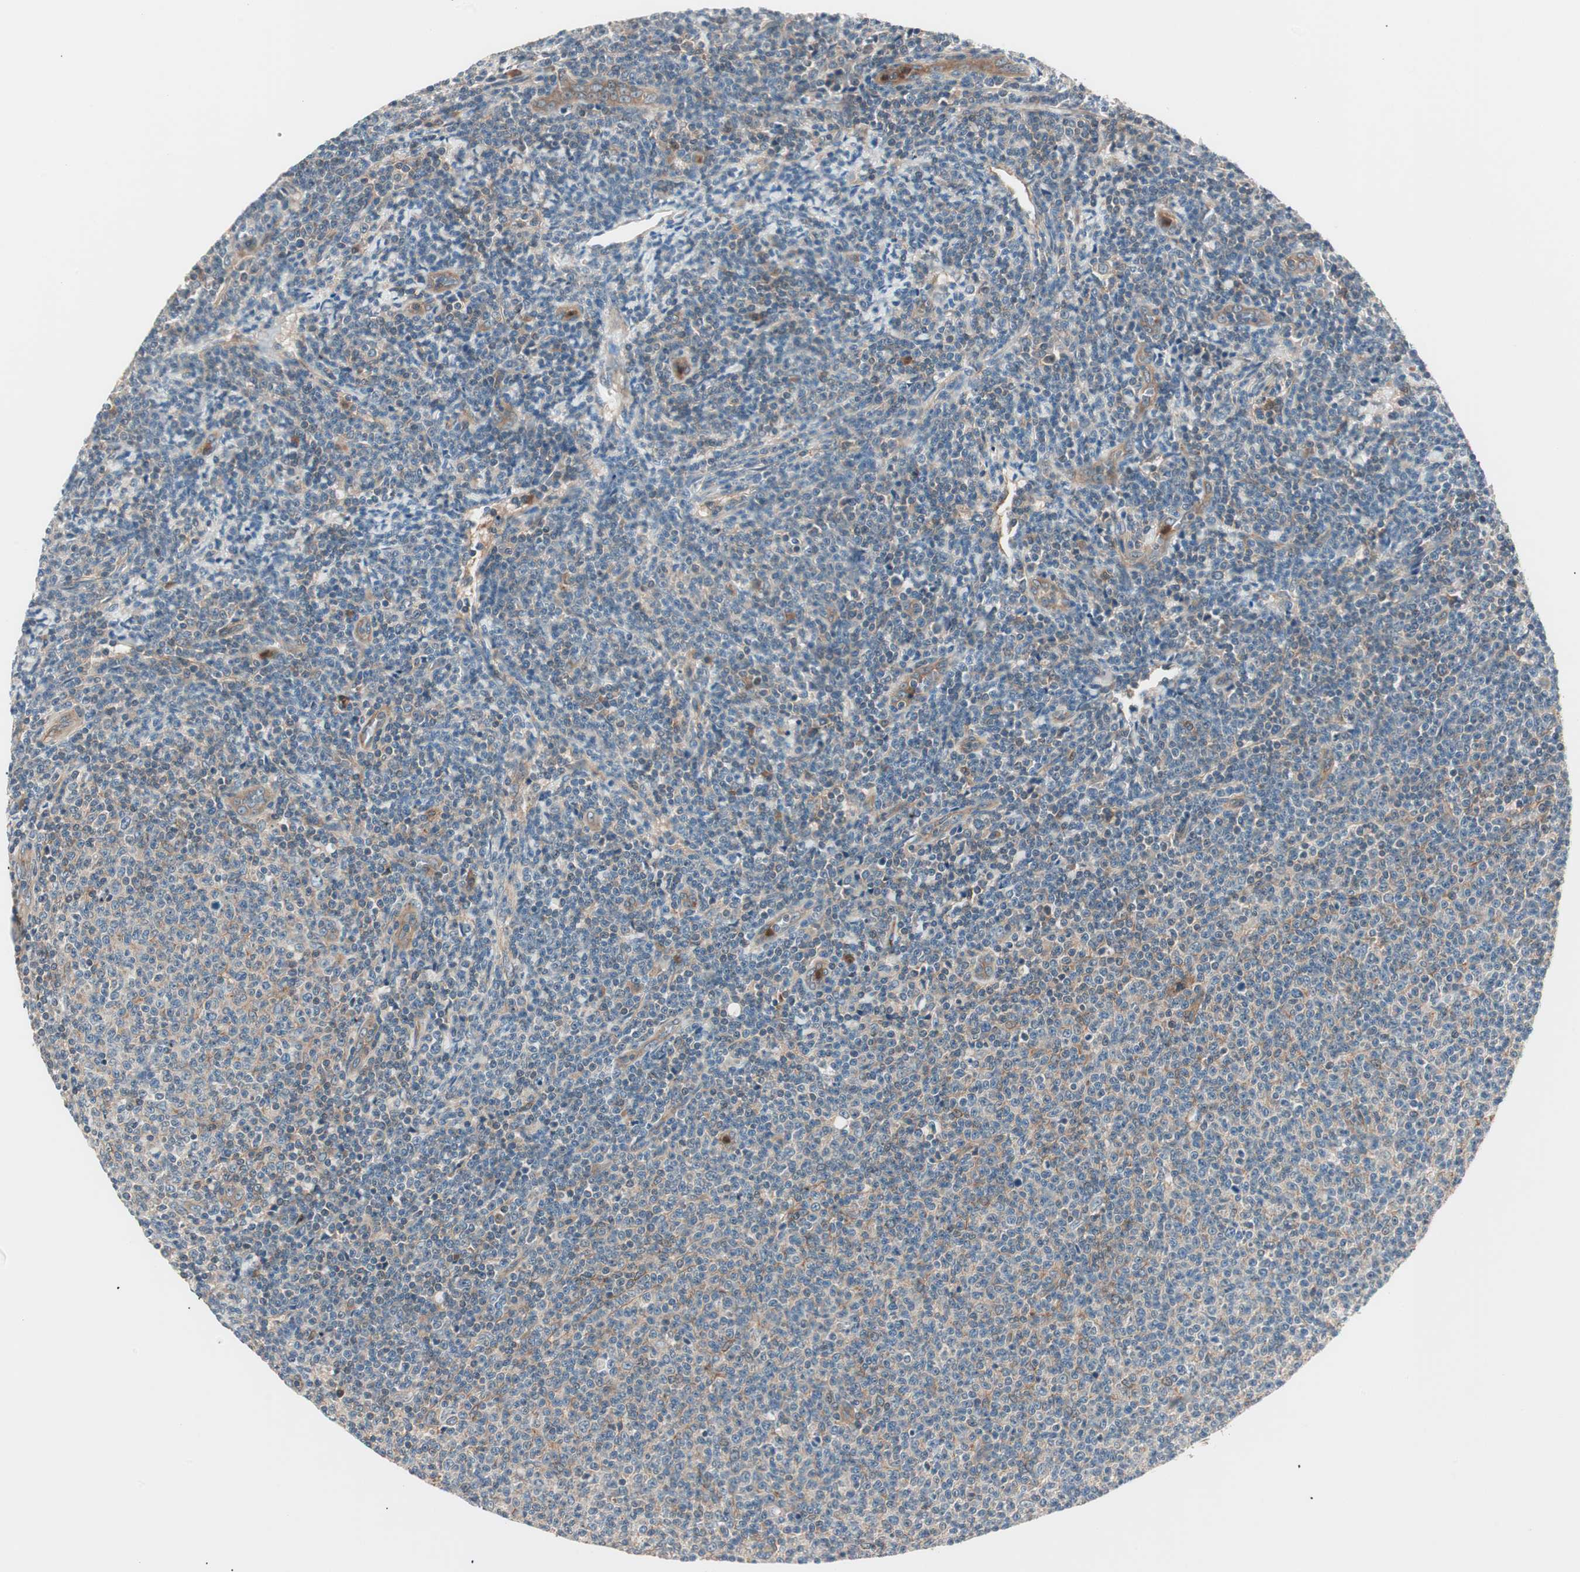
{"staining": {"intensity": "weak", "quantity": "25%-75%", "location": "cytoplasmic/membranous"}, "tissue": "lymphoma", "cell_type": "Tumor cells", "image_type": "cancer", "snomed": [{"axis": "morphology", "description": "Malignant lymphoma, non-Hodgkin's type, Low grade"}, {"axis": "topography", "description": "Lymph node"}], "caption": "Immunohistochemical staining of malignant lymphoma, non-Hodgkin's type (low-grade) reveals low levels of weak cytoplasmic/membranous expression in about 25%-75% of tumor cells.", "gene": "TSG101", "patient": {"sex": "male", "age": 66}}